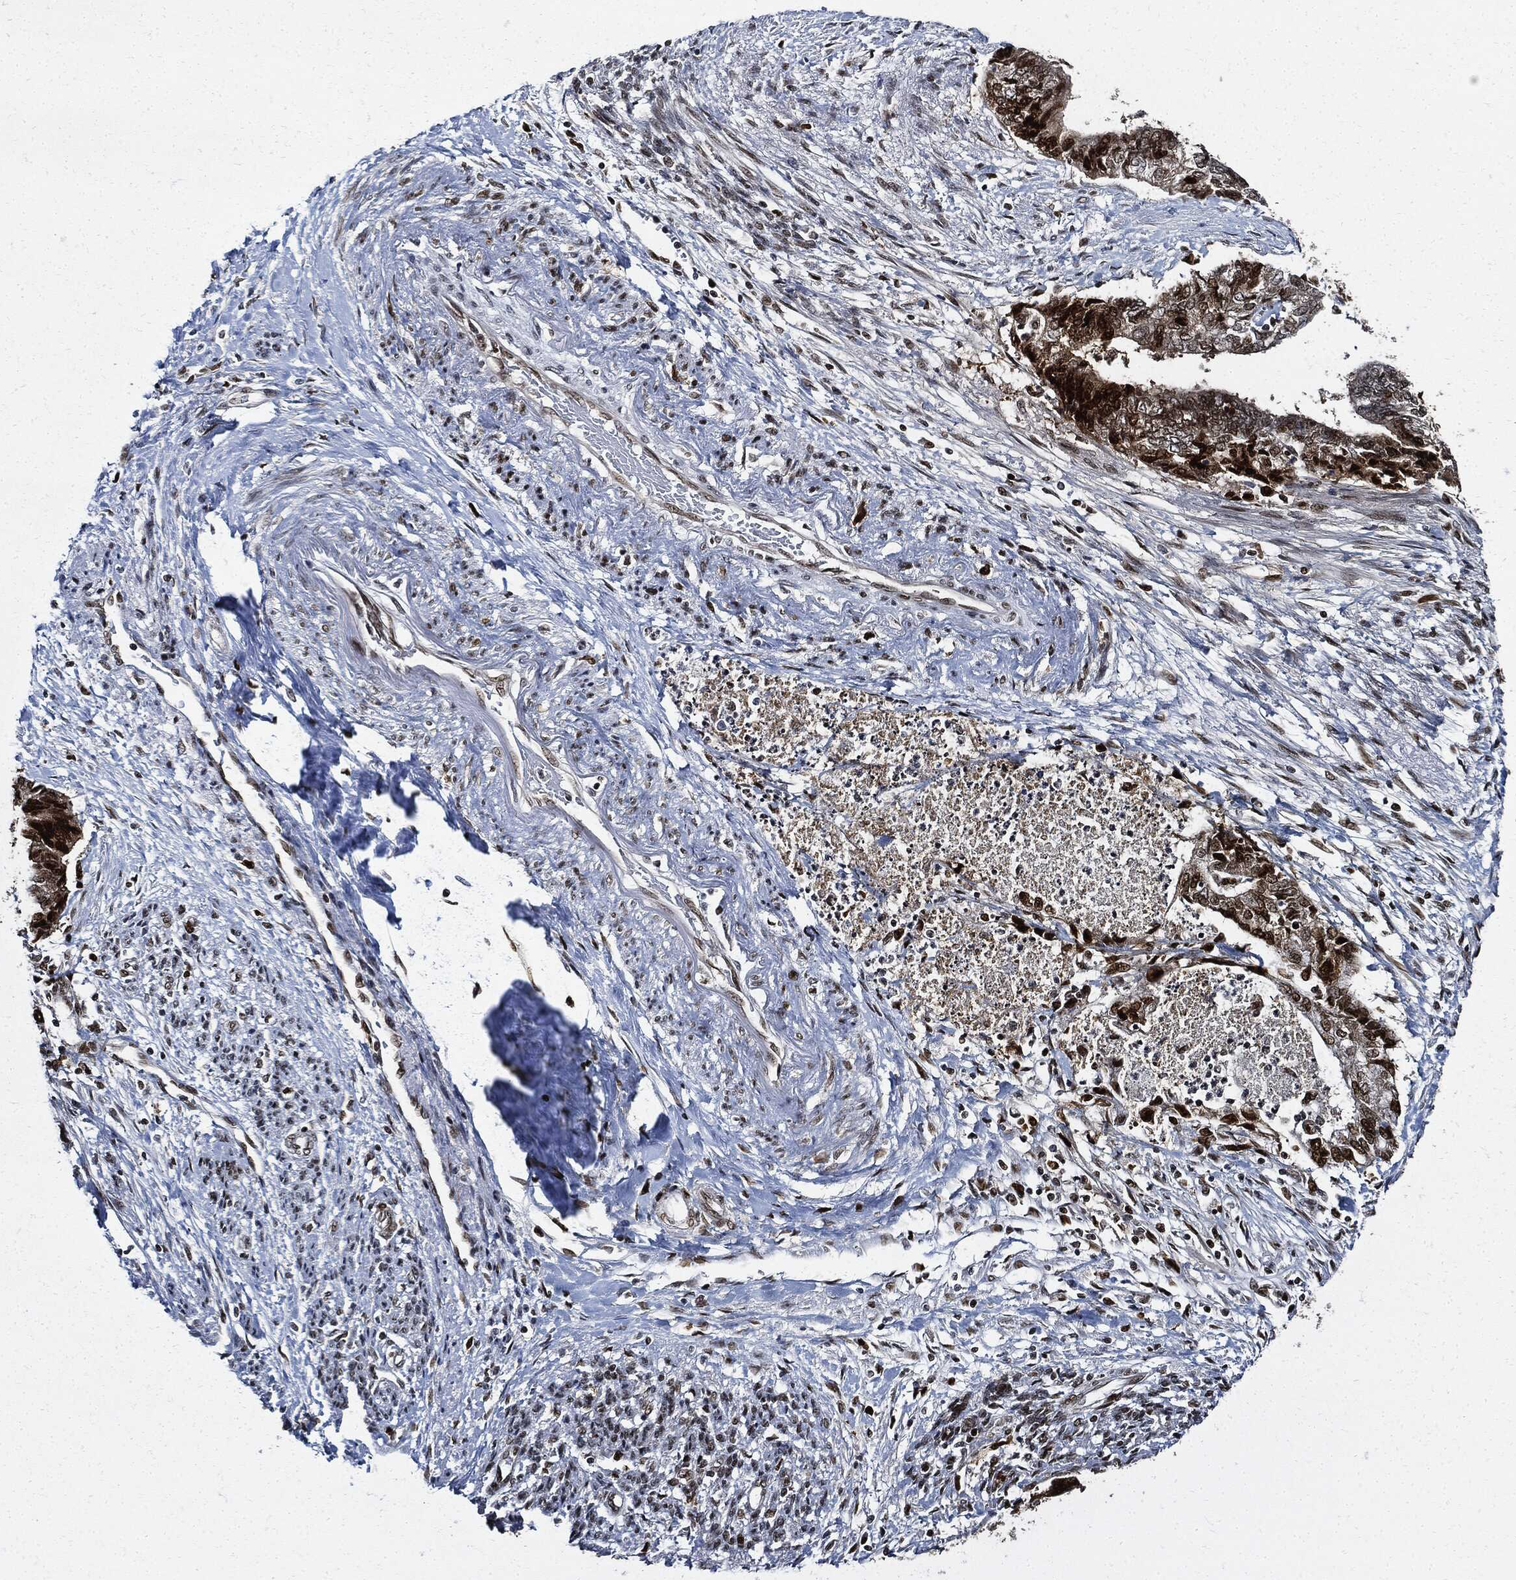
{"staining": {"intensity": "strong", "quantity": ">75%", "location": "cytoplasmic/membranous,nuclear"}, "tissue": "endometrial cancer", "cell_type": "Tumor cells", "image_type": "cancer", "snomed": [{"axis": "morphology", "description": "Adenocarcinoma, NOS"}, {"axis": "topography", "description": "Endometrium"}], "caption": "Protein staining of adenocarcinoma (endometrial) tissue reveals strong cytoplasmic/membranous and nuclear expression in approximately >75% of tumor cells.", "gene": "PCNA", "patient": {"sex": "female", "age": 65}}